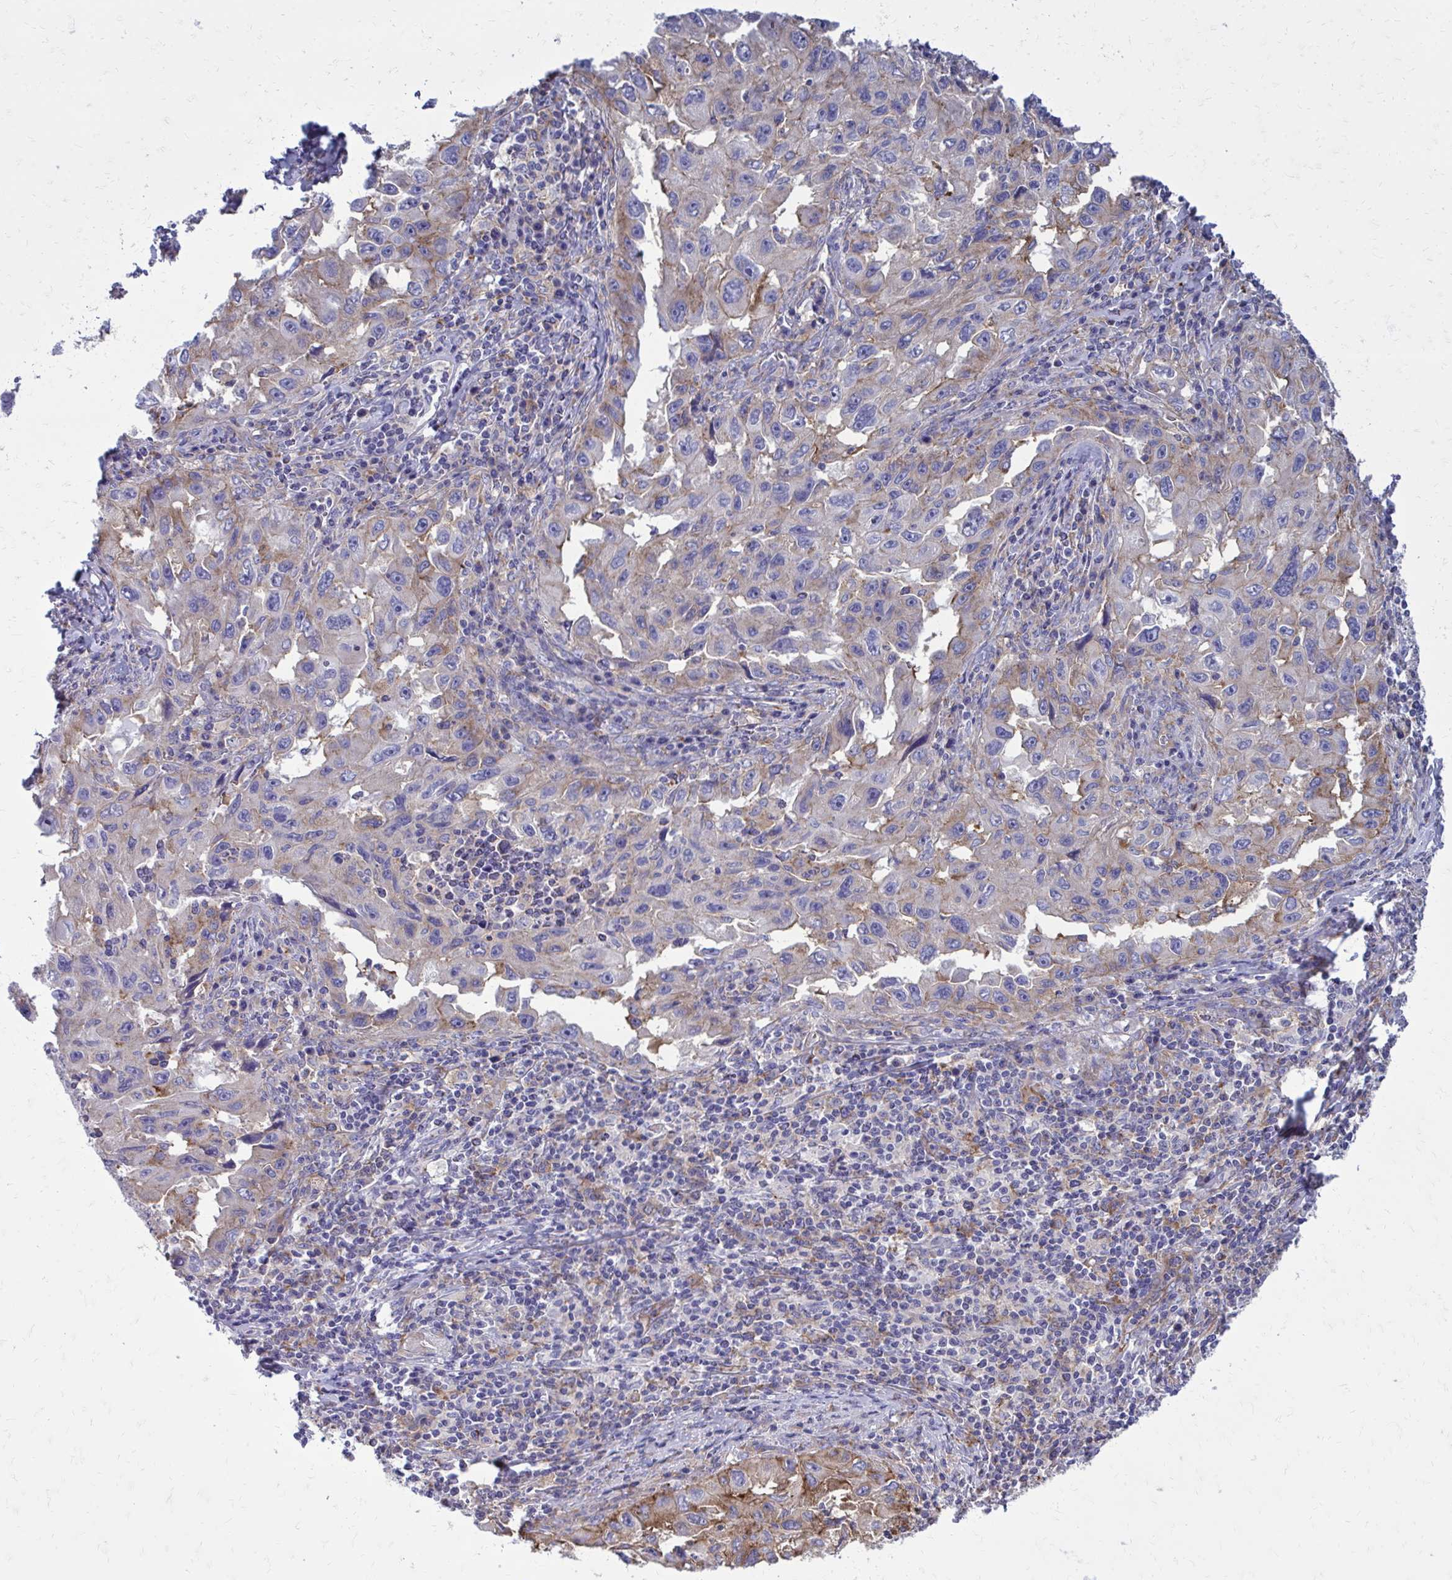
{"staining": {"intensity": "moderate", "quantity": "<25%", "location": "cytoplasmic/membranous"}, "tissue": "lung cancer", "cell_type": "Tumor cells", "image_type": "cancer", "snomed": [{"axis": "morphology", "description": "Adenocarcinoma, NOS"}, {"axis": "topography", "description": "Lung"}], "caption": "Tumor cells display moderate cytoplasmic/membranous expression in approximately <25% of cells in lung adenocarcinoma. The staining is performed using DAB (3,3'-diaminobenzidine) brown chromogen to label protein expression. The nuclei are counter-stained blue using hematoxylin.", "gene": "CLTA", "patient": {"sex": "female", "age": 73}}